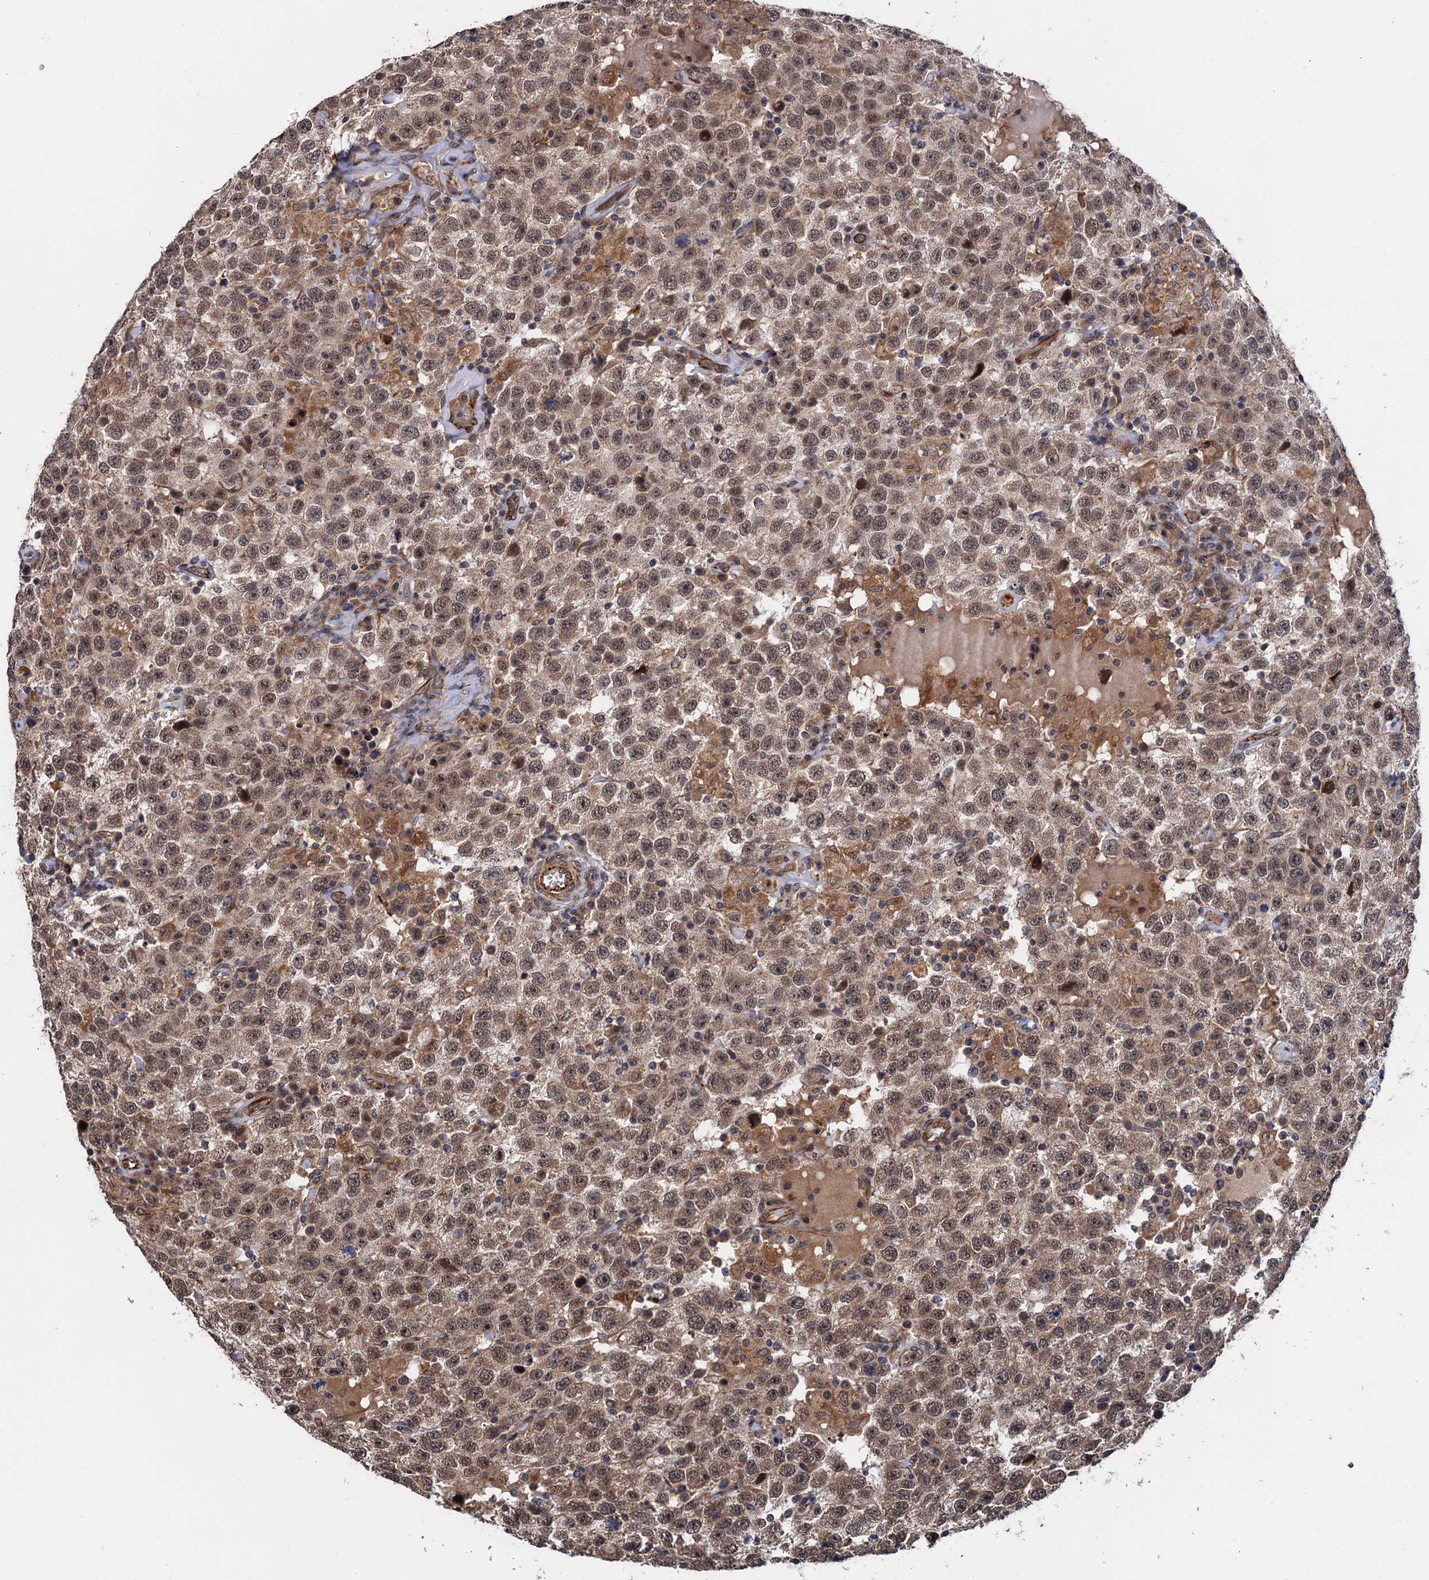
{"staining": {"intensity": "moderate", "quantity": ">75%", "location": "nuclear"}, "tissue": "testis cancer", "cell_type": "Tumor cells", "image_type": "cancer", "snomed": [{"axis": "morphology", "description": "Seminoma, NOS"}, {"axis": "topography", "description": "Testis"}], "caption": "Immunohistochemical staining of human testis cancer reveals medium levels of moderate nuclear protein expression in approximately >75% of tumor cells.", "gene": "FSIP1", "patient": {"sex": "male", "age": 41}}